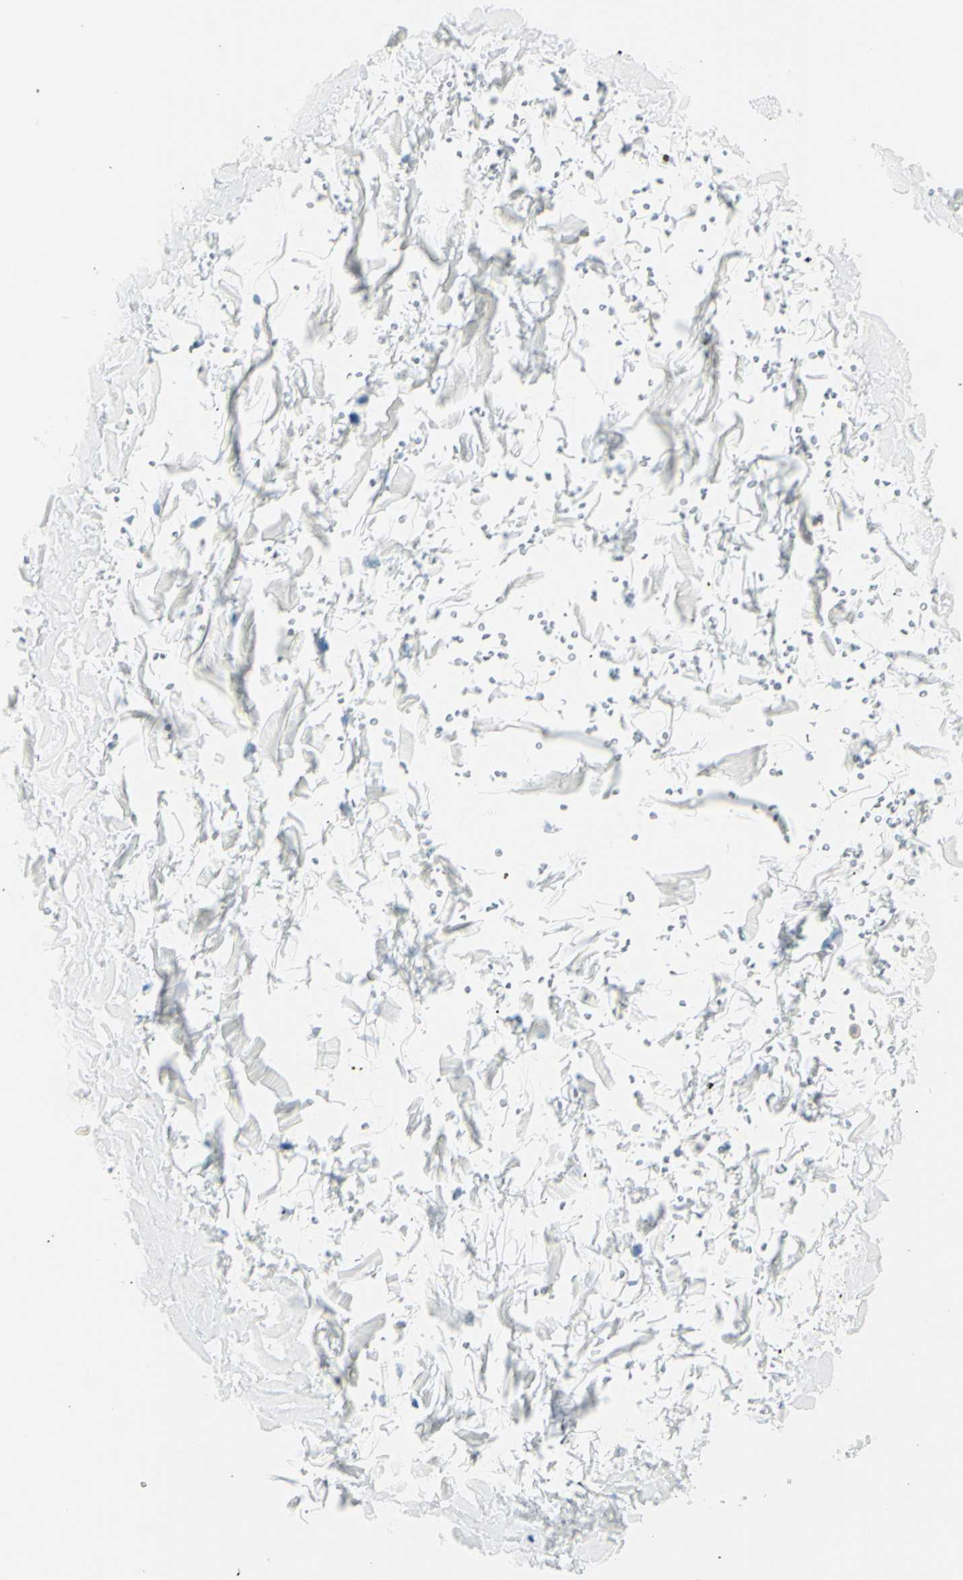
{"staining": {"intensity": "negative", "quantity": "none", "location": "none"}, "tissue": "adipose tissue", "cell_type": "Adipocytes", "image_type": "normal", "snomed": [{"axis": "morphology", "description": "Normal tissue, NOS"}, {"axis": "topography", "description": "Soft tissue"}], "caption": "Immunohistochemistry (IHC) photomicrograph of benign human adipose tissue stained for a protein (brown), which shows no expression in adipocytes.", "gene": "CDH15", "patient": {"sex": "male", "age": 72}}